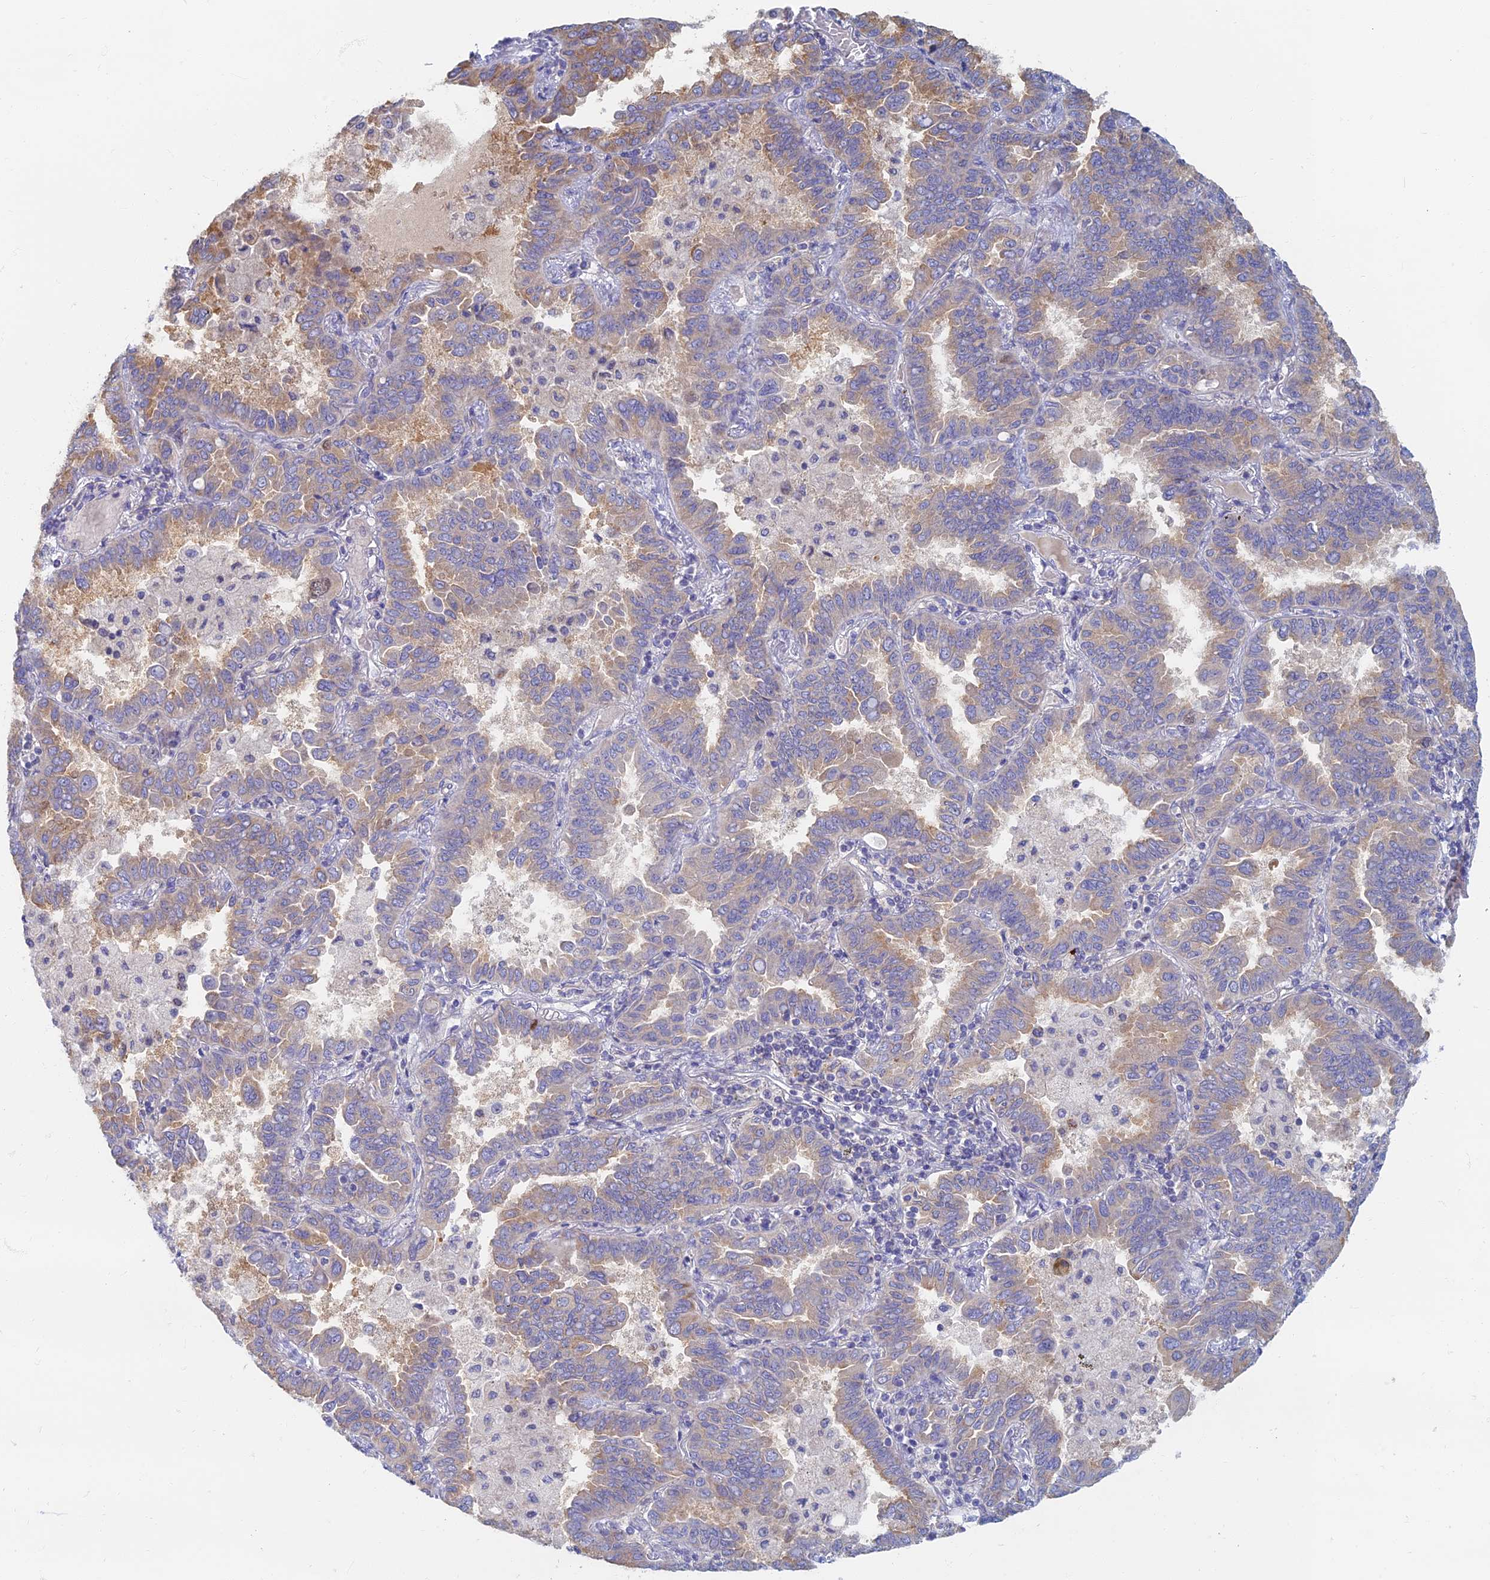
{"staining": {"intensity": "weak", "quantity": "25%-75%", "location": "cytoplasmic/membranous"}, "tissue": "lung cancer", "cell_type": "Tumor cells", "image_type": "cancer", "snomed": [{"axis": "morphology", "description": "Adenocarcinoma, NOS"}, {"axis": "topography", "description": "Lung"}], "caption": "Tumor cells show low levels of weak cytoplasmic/membranous positivity in approximately 25%-75% of cells in human lung cancer (adenocarcinoma).", "gene": "TMEM44", "patient": {"sex": "male", "age": 64}}